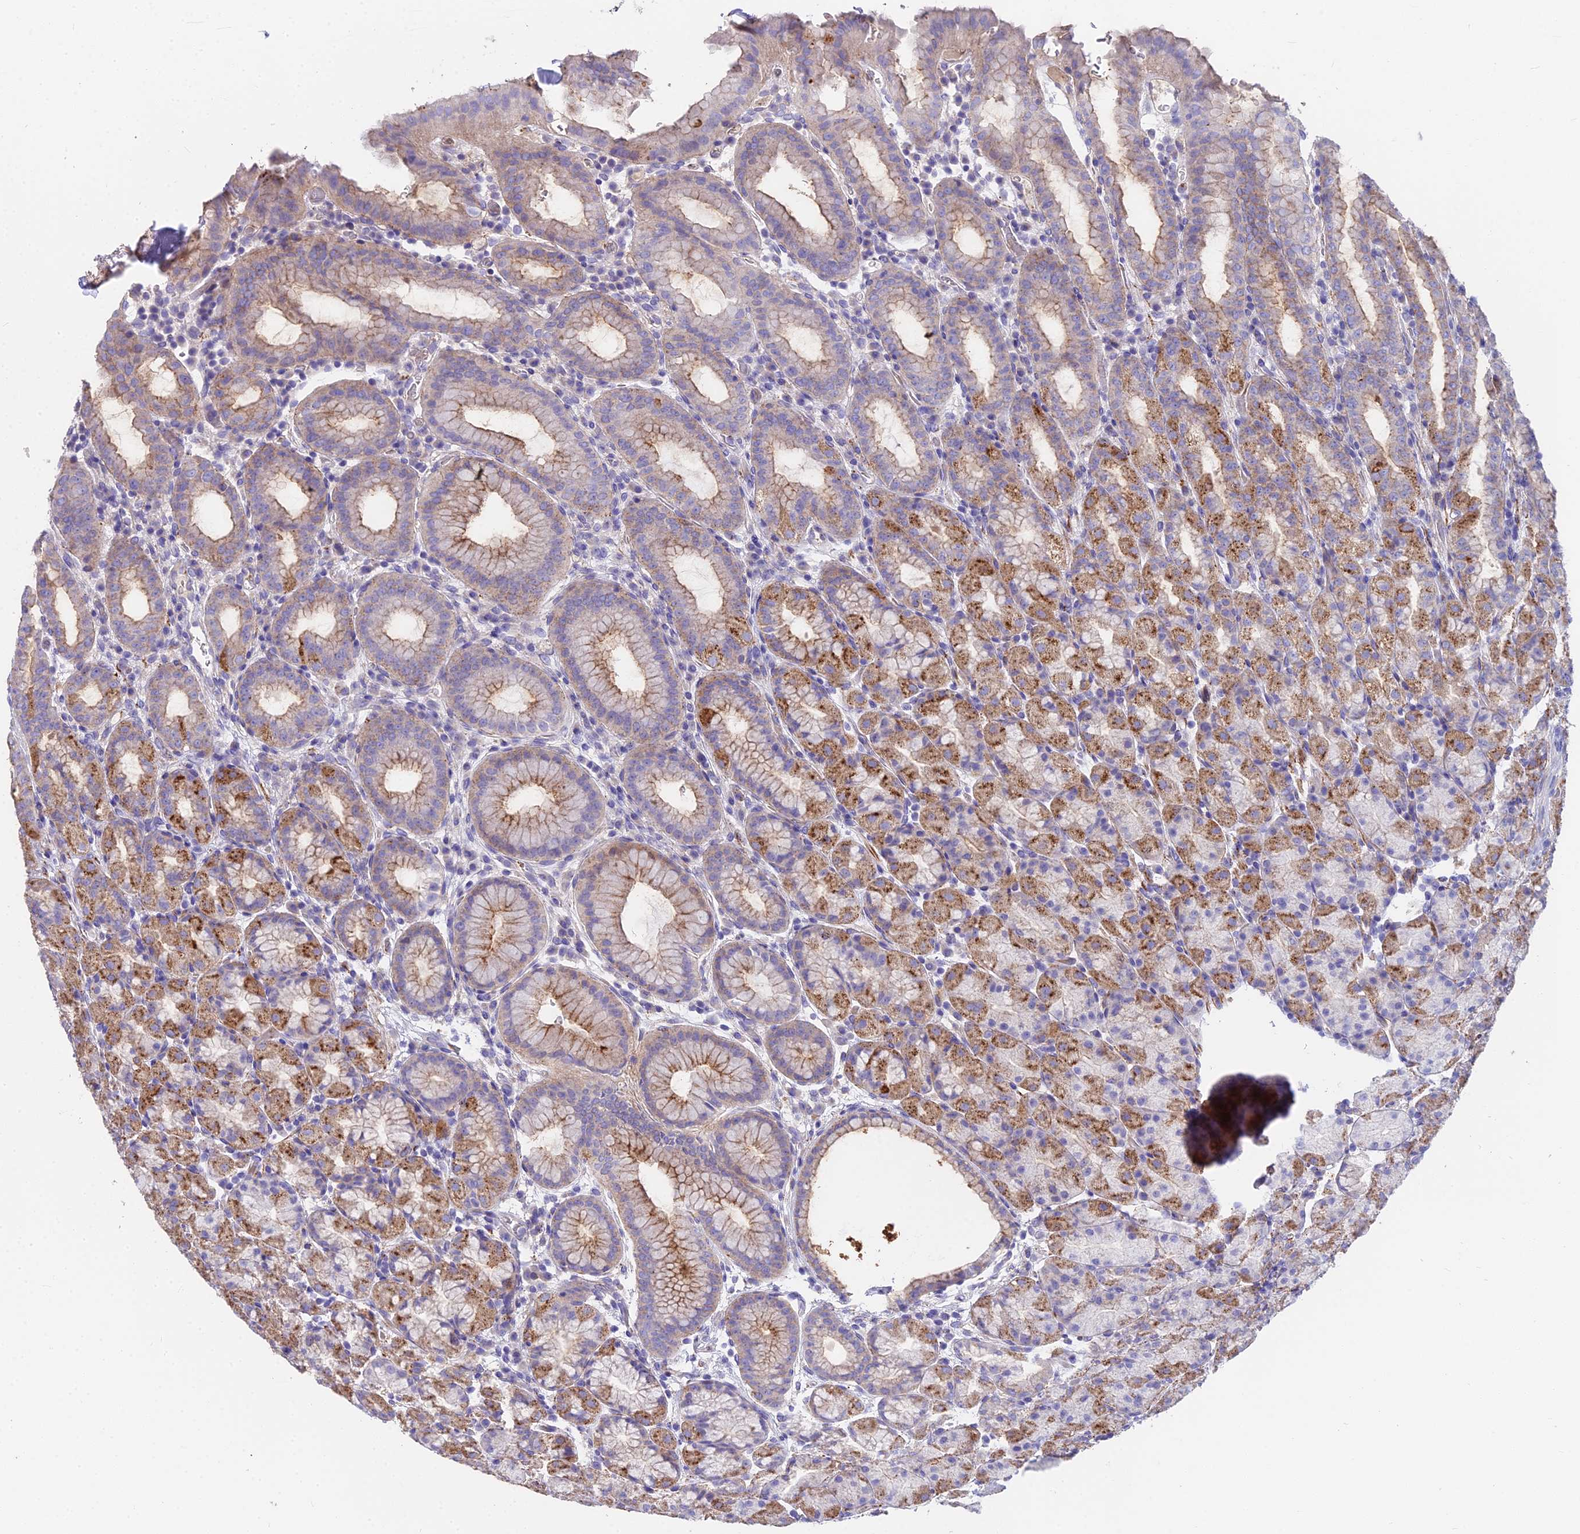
{"staining": {"intensity": "moderate", "quantity": "25%-75%", "location": "cytoplasmic/membranous"}, "tissue": "stomach", "cell_type": "Glandular cells", "image_type": "normal", "snomed": [{"axis": "morphology", "description": "Normal tissue, NOS"}, {"axis": "topography", "description": "Stomach, upper"}, {"axis": "topography", "description": "Stomach, lower"}, {"axis": "topography", "description": "Small intestine"}], "caption": "Immunohistochemistry (IHC) micrograph of normal stomach: human stomach stained using immunohistochemistry reveals medium levels of moderate protein expression localized specifically in the cytoplasmic/membranous of glandular cells, appearing as a cytoplasmic/membranous brown color.", "gene": "FRMPD1", "patient": {"sex": "male", "age": 68}}